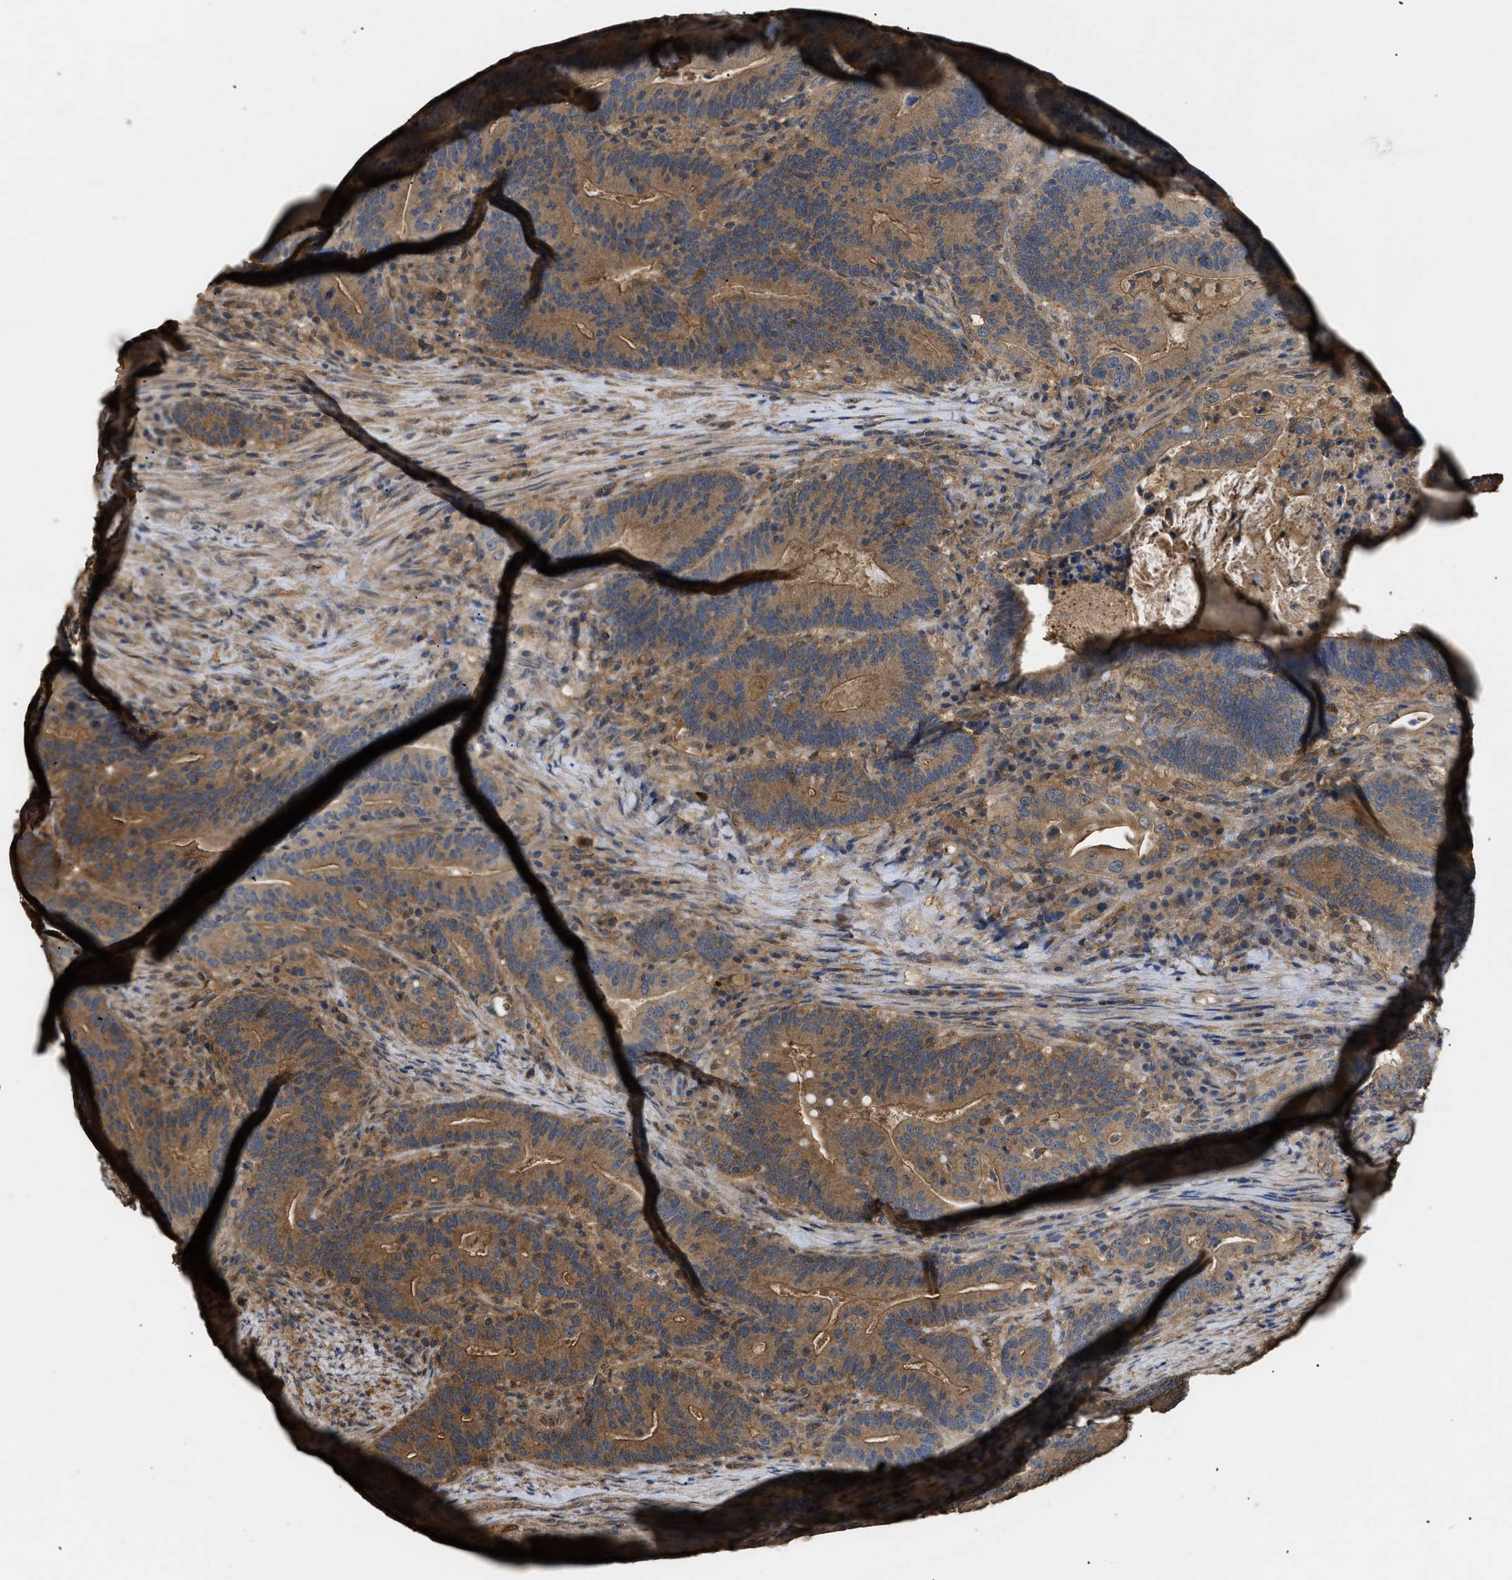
{"staining": {"intensity": "moderate", "quantity": ">75%", "location": "cytoplasmic/membranous"}, "tissue": "colorectal cancer", "cell_type": "Tumor cells", "image_type": "cancer", "snomed": [{"axis": "morphology", "description": "Normal tissue, NOS"}, {"axis": "morphology", "description": "Adenocarcinoma, NOS"}, {"axis": "topography", "description": "Colon"}], "caption": "A micrograph showing moderate cytoplasmic/membranous staining in about >75% of tumor cells in colorectal cancer, as visualized by brown immunohistochemical staining.", "gene": "CALM1", "patient": {"sex": "female", "age": 66}}